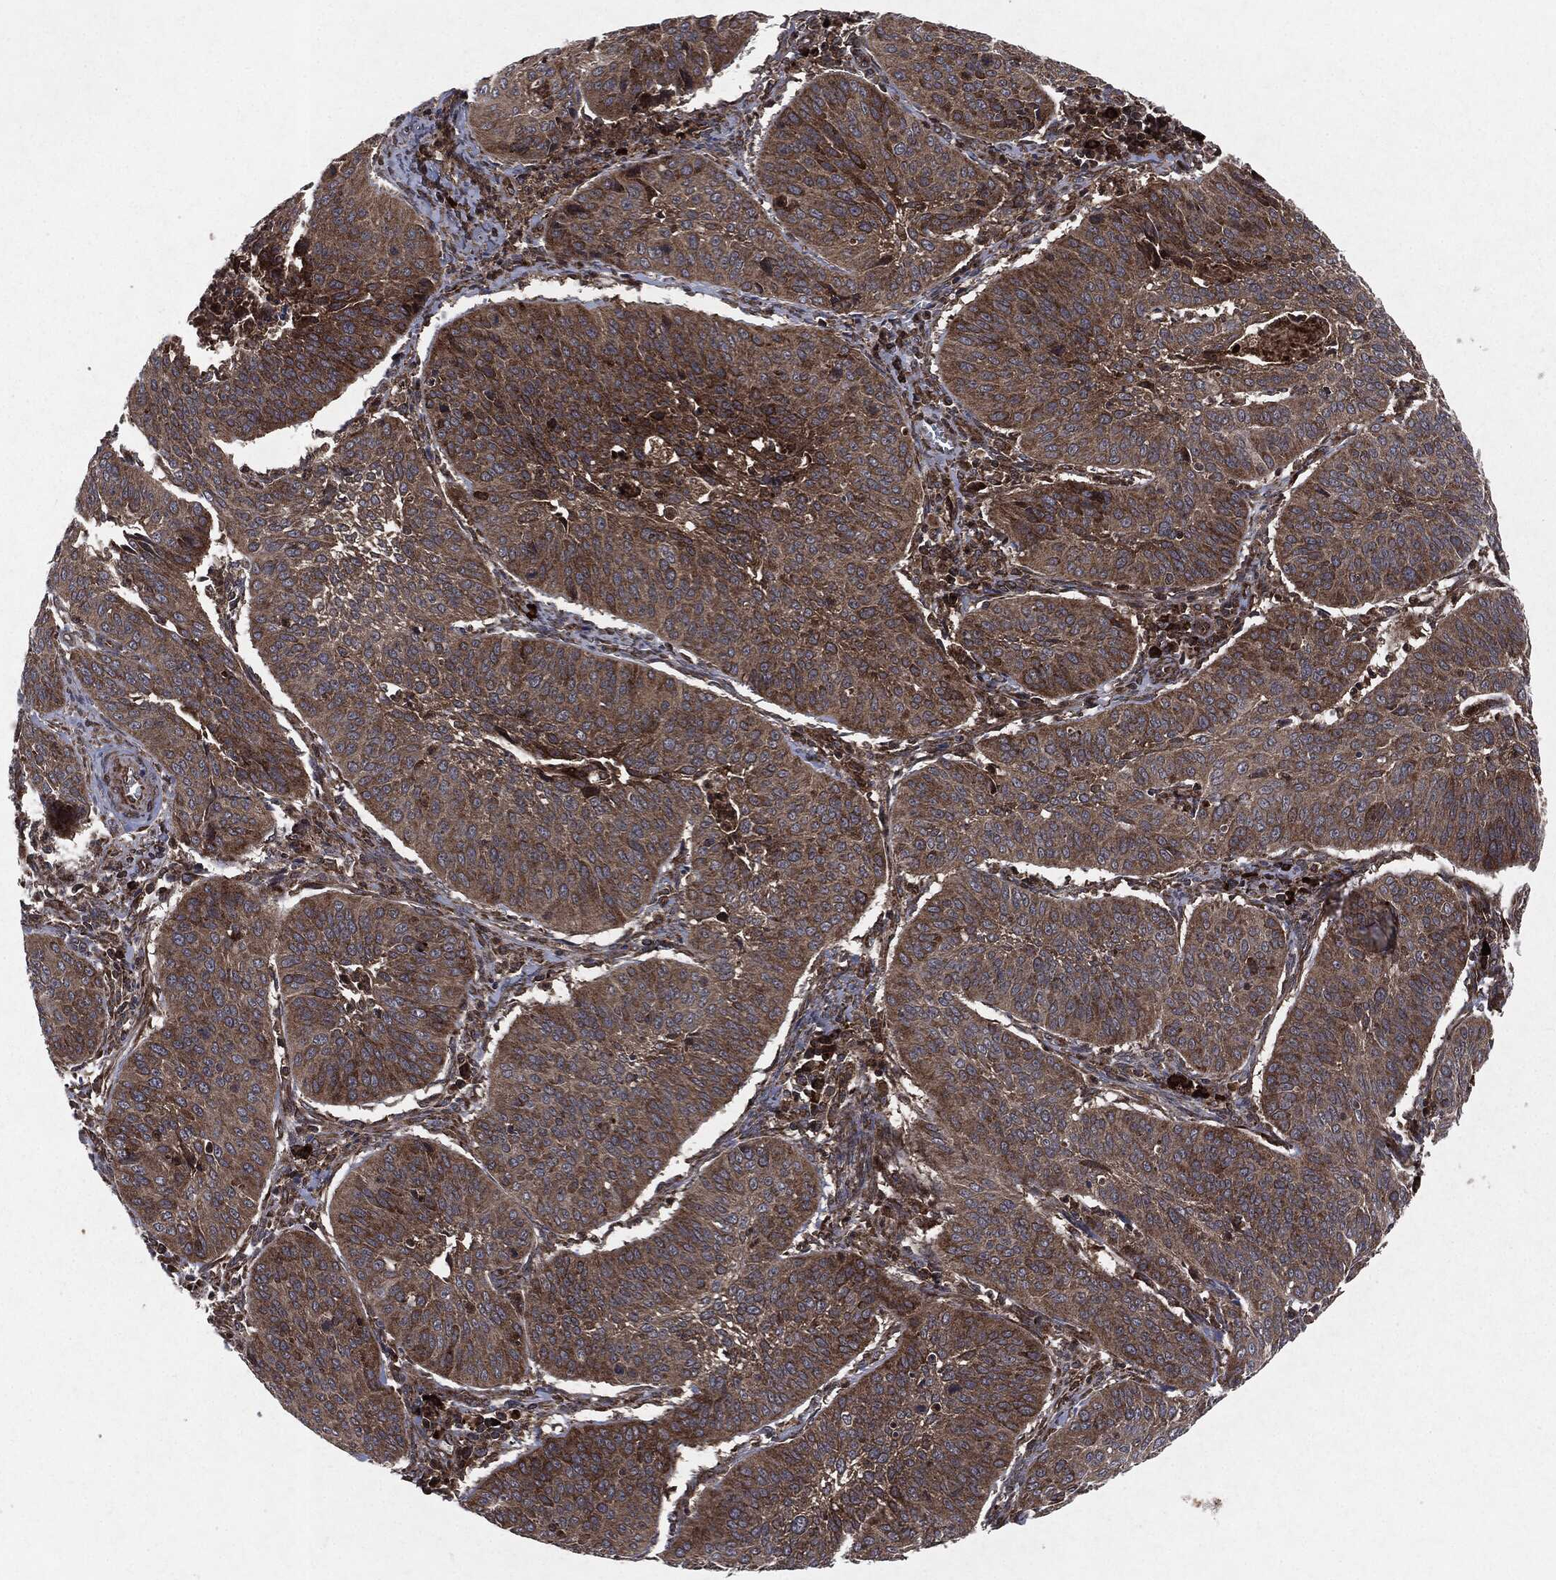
{"staining": {"intensity": "strong", "quantity": "<25%", "location": "cytoplasmic/membranous"}, "tissue": "cervical cancer", "cell_type": "Tumor cells", "image_type": "cancer", "snomed": [{"axis": "morphology", "description": "Normal tissue, NOS"}, {"axis": "morphology", "description": "Squamous cell carcinoma, NOS"}, {"axis": "topography", "description": "Cervix"}], "caption": "There is medium levels of strong cytoplasmic/membranous expression in tumor cells of cervical cancer (squamous cell carcinoma), as demonstrated by immunohistochemical staining (brown color).", "gene": "RAF1", "patient": {"sex": "female", "age": 39}}